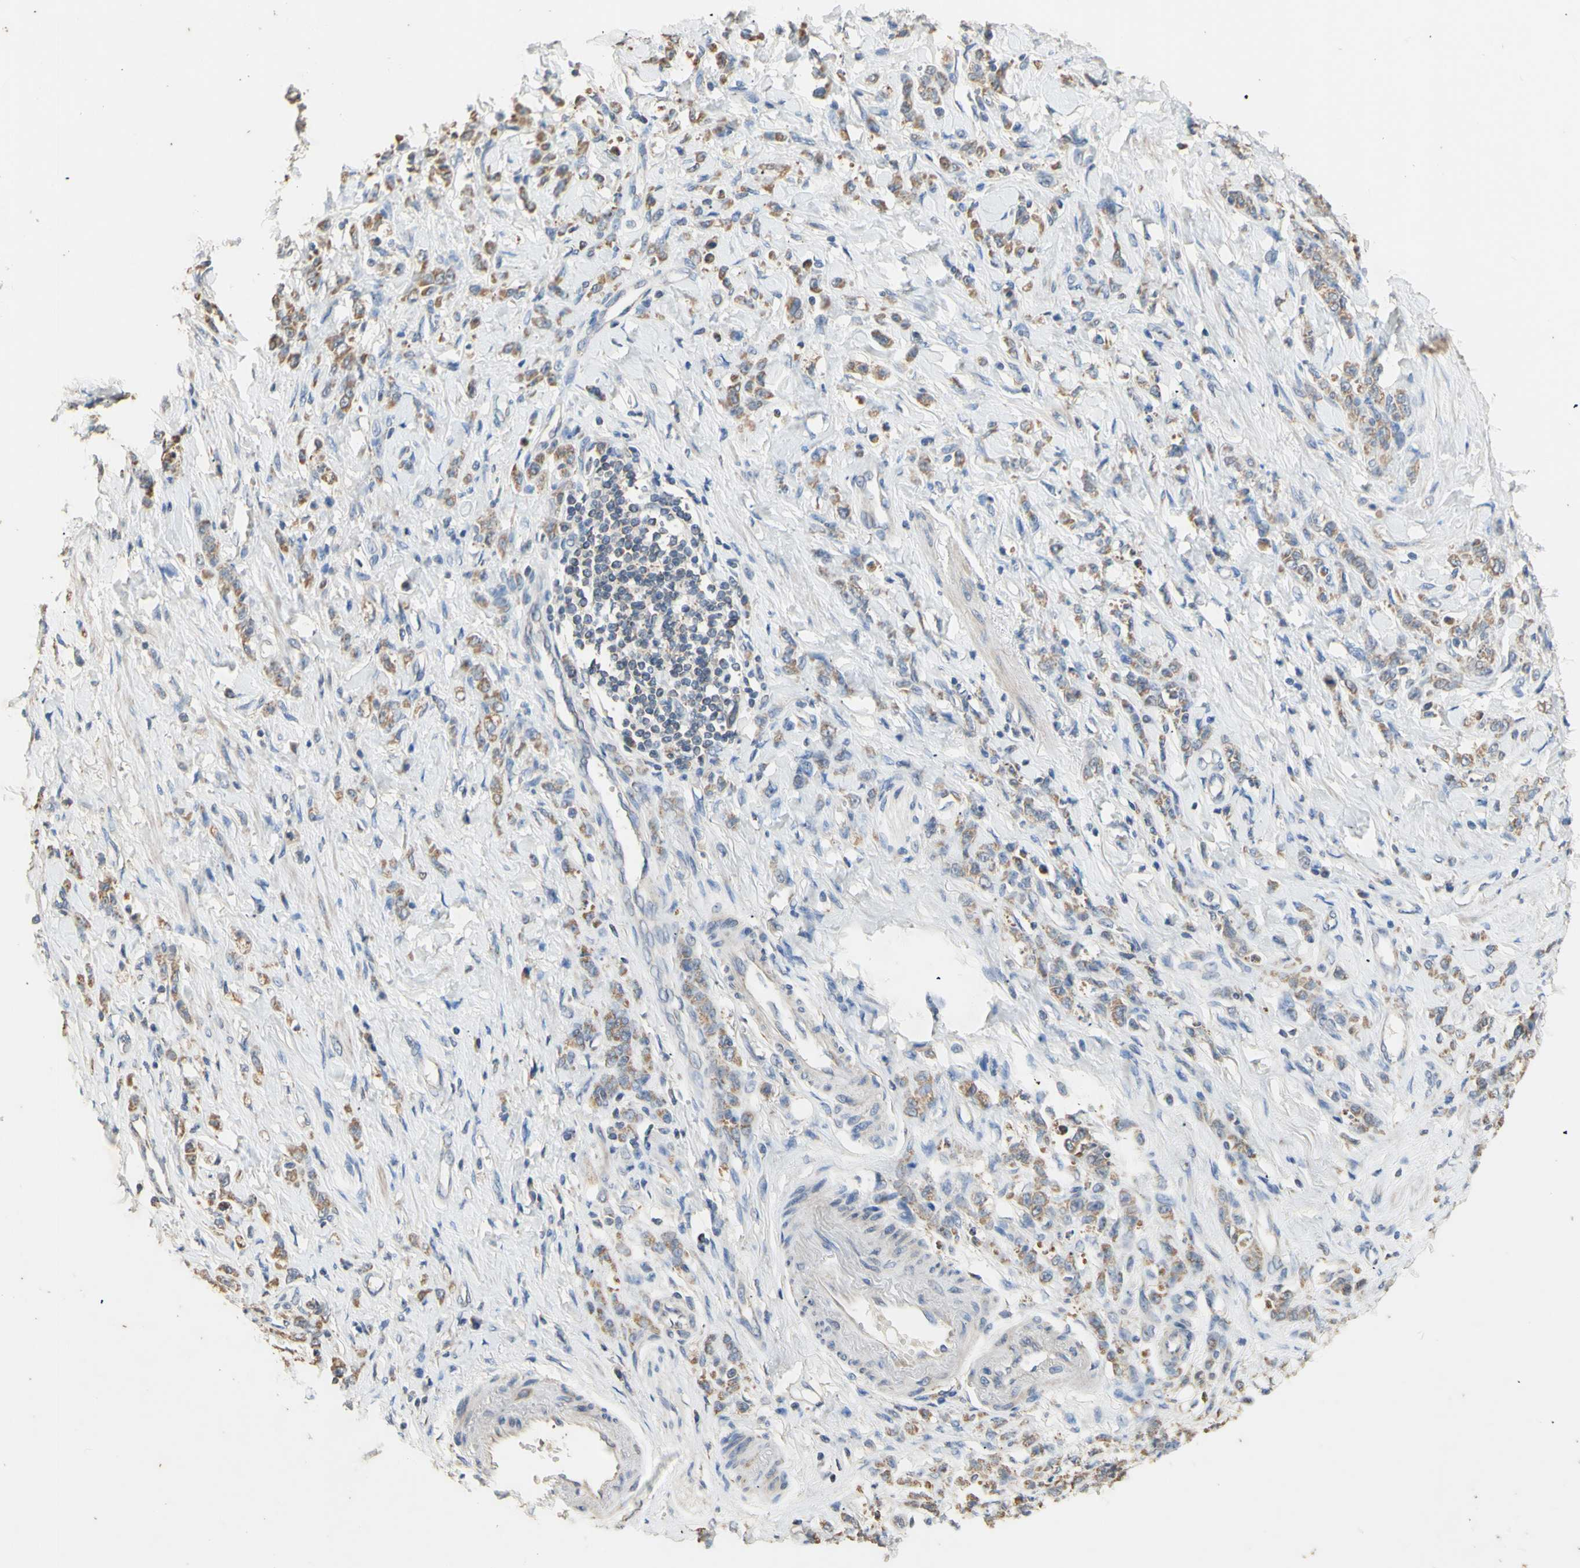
{"staining": {"intensity": "moderate", "quantity": ">75%", "location": "cytoplasmic/membranous"}, "tissue": "stomach cancer", "cell_type": "Tumor cells", "image_type": "cancer", "snomed": [{"axis": "morphology", "description": "Adenocarcinoma, NOS"}, {"axis": "topography", "description": "Stomach"}], "caption": "A brown stain shows moderate cytoplasmic/membranous expression of a protein in human adenocarcinoma (stomach) tumor cells.", "gene": "PTGIS", "patient": {"sex": "male", "age": 82}}